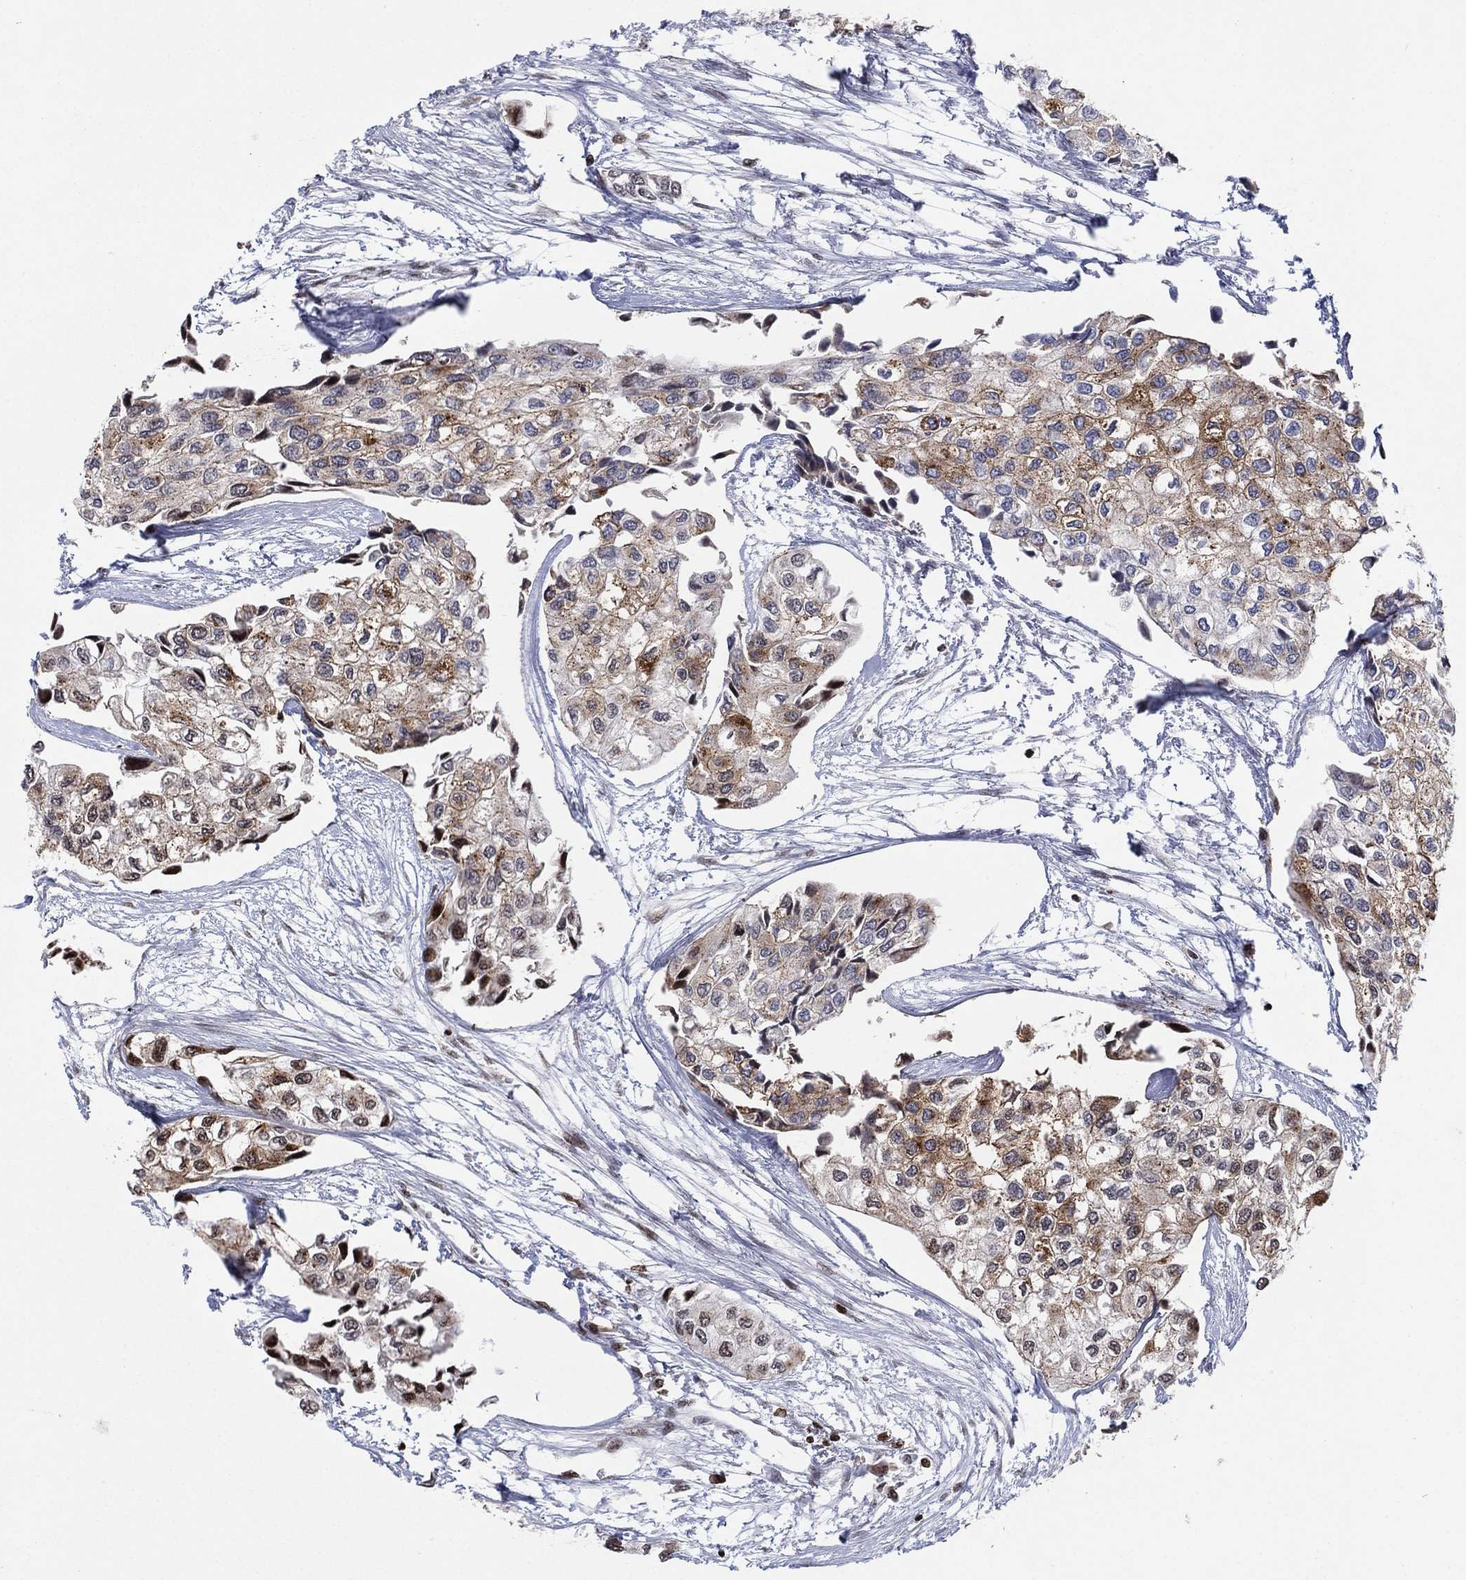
{"staining": {"intensity": "strong", "quantity": "<25%", "location": "cytoplasmic/membranous"}, "tissue": "urothelial cancer", "cell_type": "Tumor cells", "image_type": "cancer", "snomed": [{"axis": "morphology", "description": "Urothelial carcinoma, High grade"}, {"axis": "topography", "description": "Urinary bladder"}], "caption": "This histopathology image shows immunohistochemistry staining of urothelial cancer, with medium strong cytoplasmic/membranous staining in about <25% of tumor cells.", "gene": "SDC1", "patient": {"sex": "male", "age": 73}}